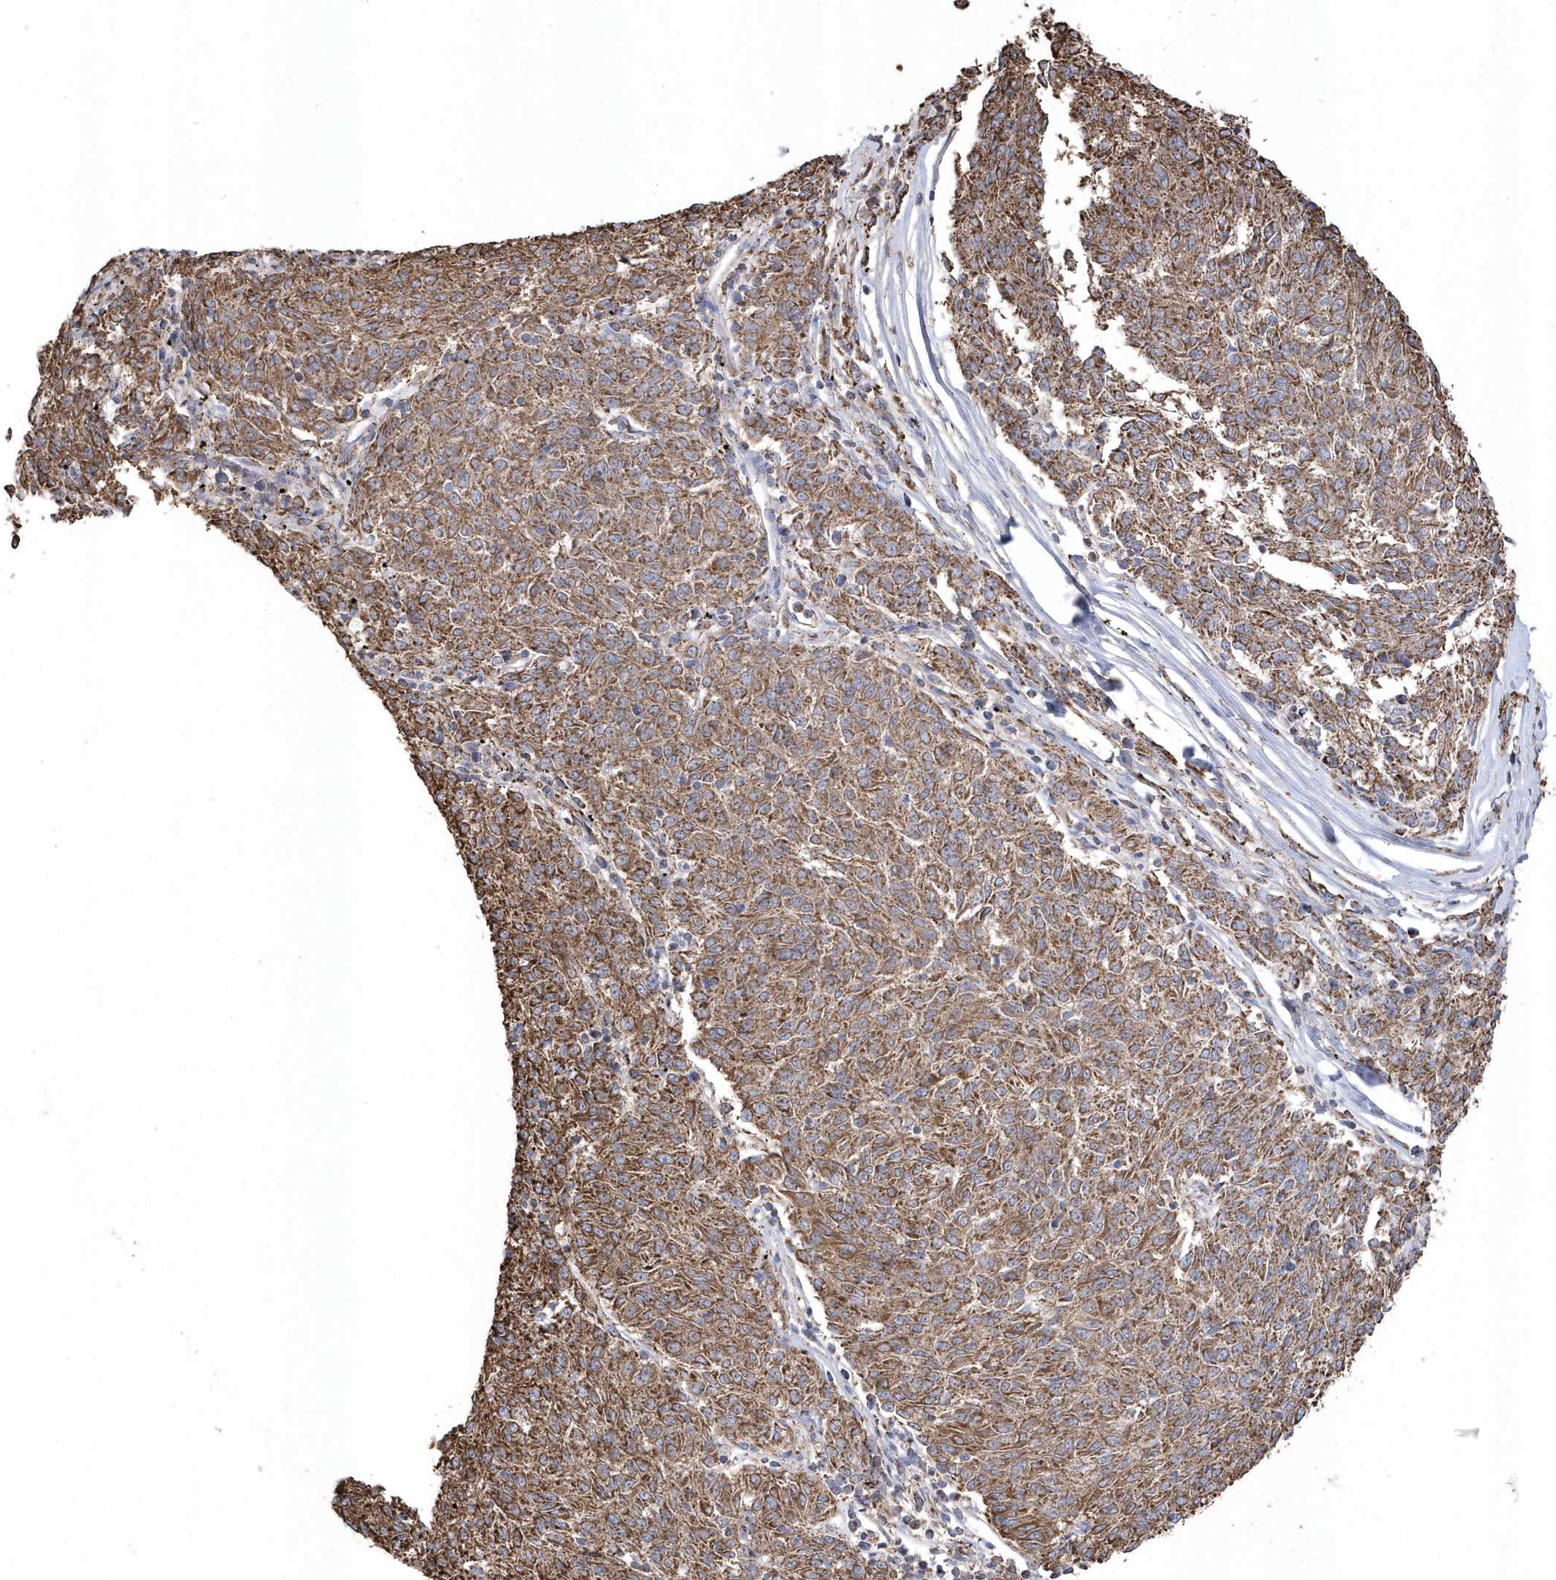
{"staining": {"intensity": "moderate", "quantity": ">75%", "location": "cytoplasmic/membranous"}, "tissue": "melanoma", "cell_type": "Tumor cells", "image_type": "cancer", "snomed": [{"axis": "morphology", "description": "Malignant melanoma, NOS"}, {"axis": "topography", "description": "Skin"}], "caption": "A brown stain highlights moderate cytoplasmic/membranous positivity of a protein in melanoma tumor cells.", "gene": "GTPBP8", "patient": {"sex": "female", "age": 72}}